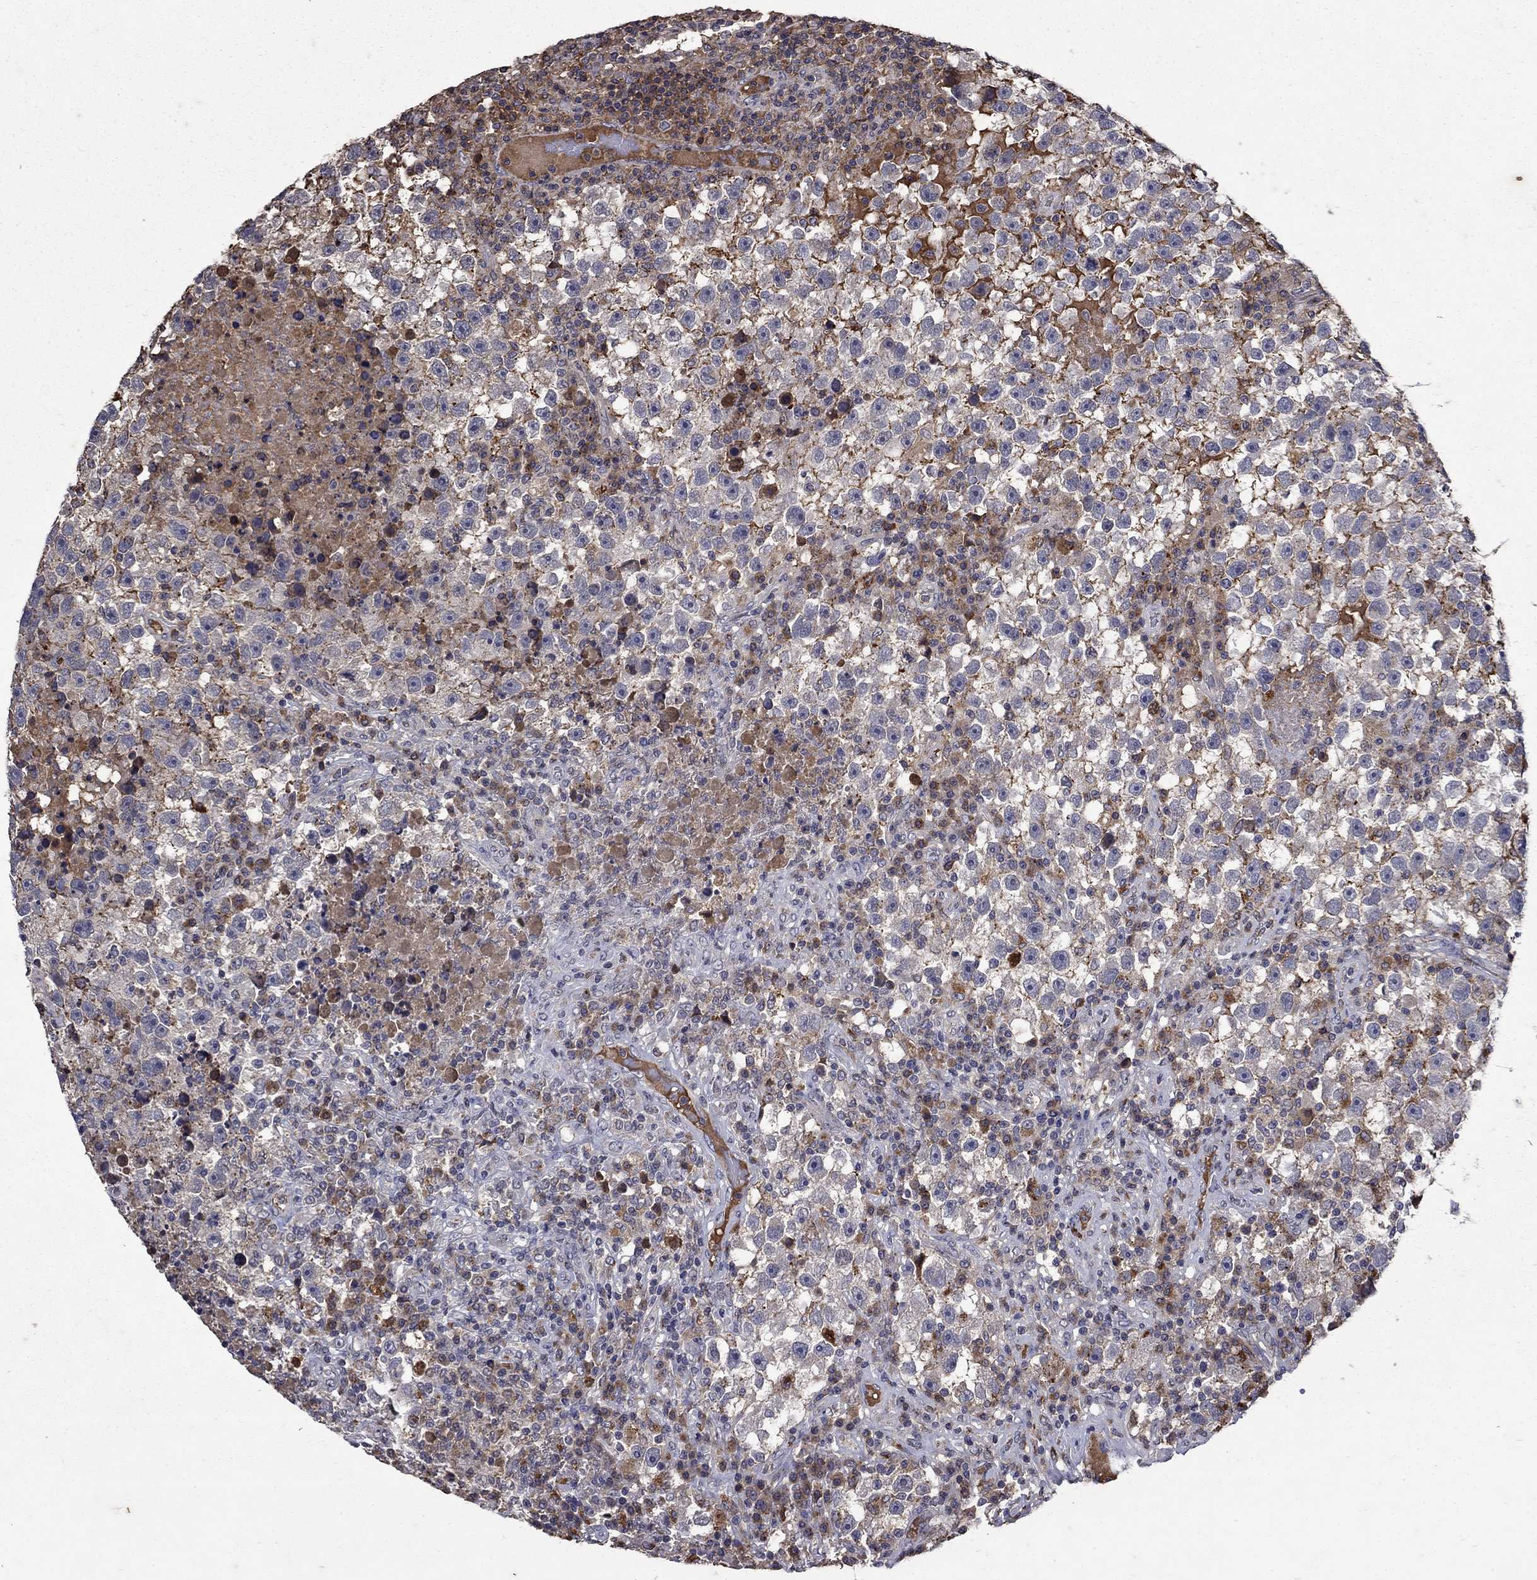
{"staining": {"intensity": "negative", "quantity": "none", "location": "none"}, "tissue": "testis cancer", "cell_type": "Tumor cells", "image_type": "cancer", "snomed": [{"axis": "morphology", "description": "Seminoma, NOS"}, {"axis": "topography", "description": "Testis"}], "caption": "An image of human testis cancer (seminoma) is negative for staining in tumor cells.", "gene": "NPC2", "patient": {"sex": "male", "age": 47}}